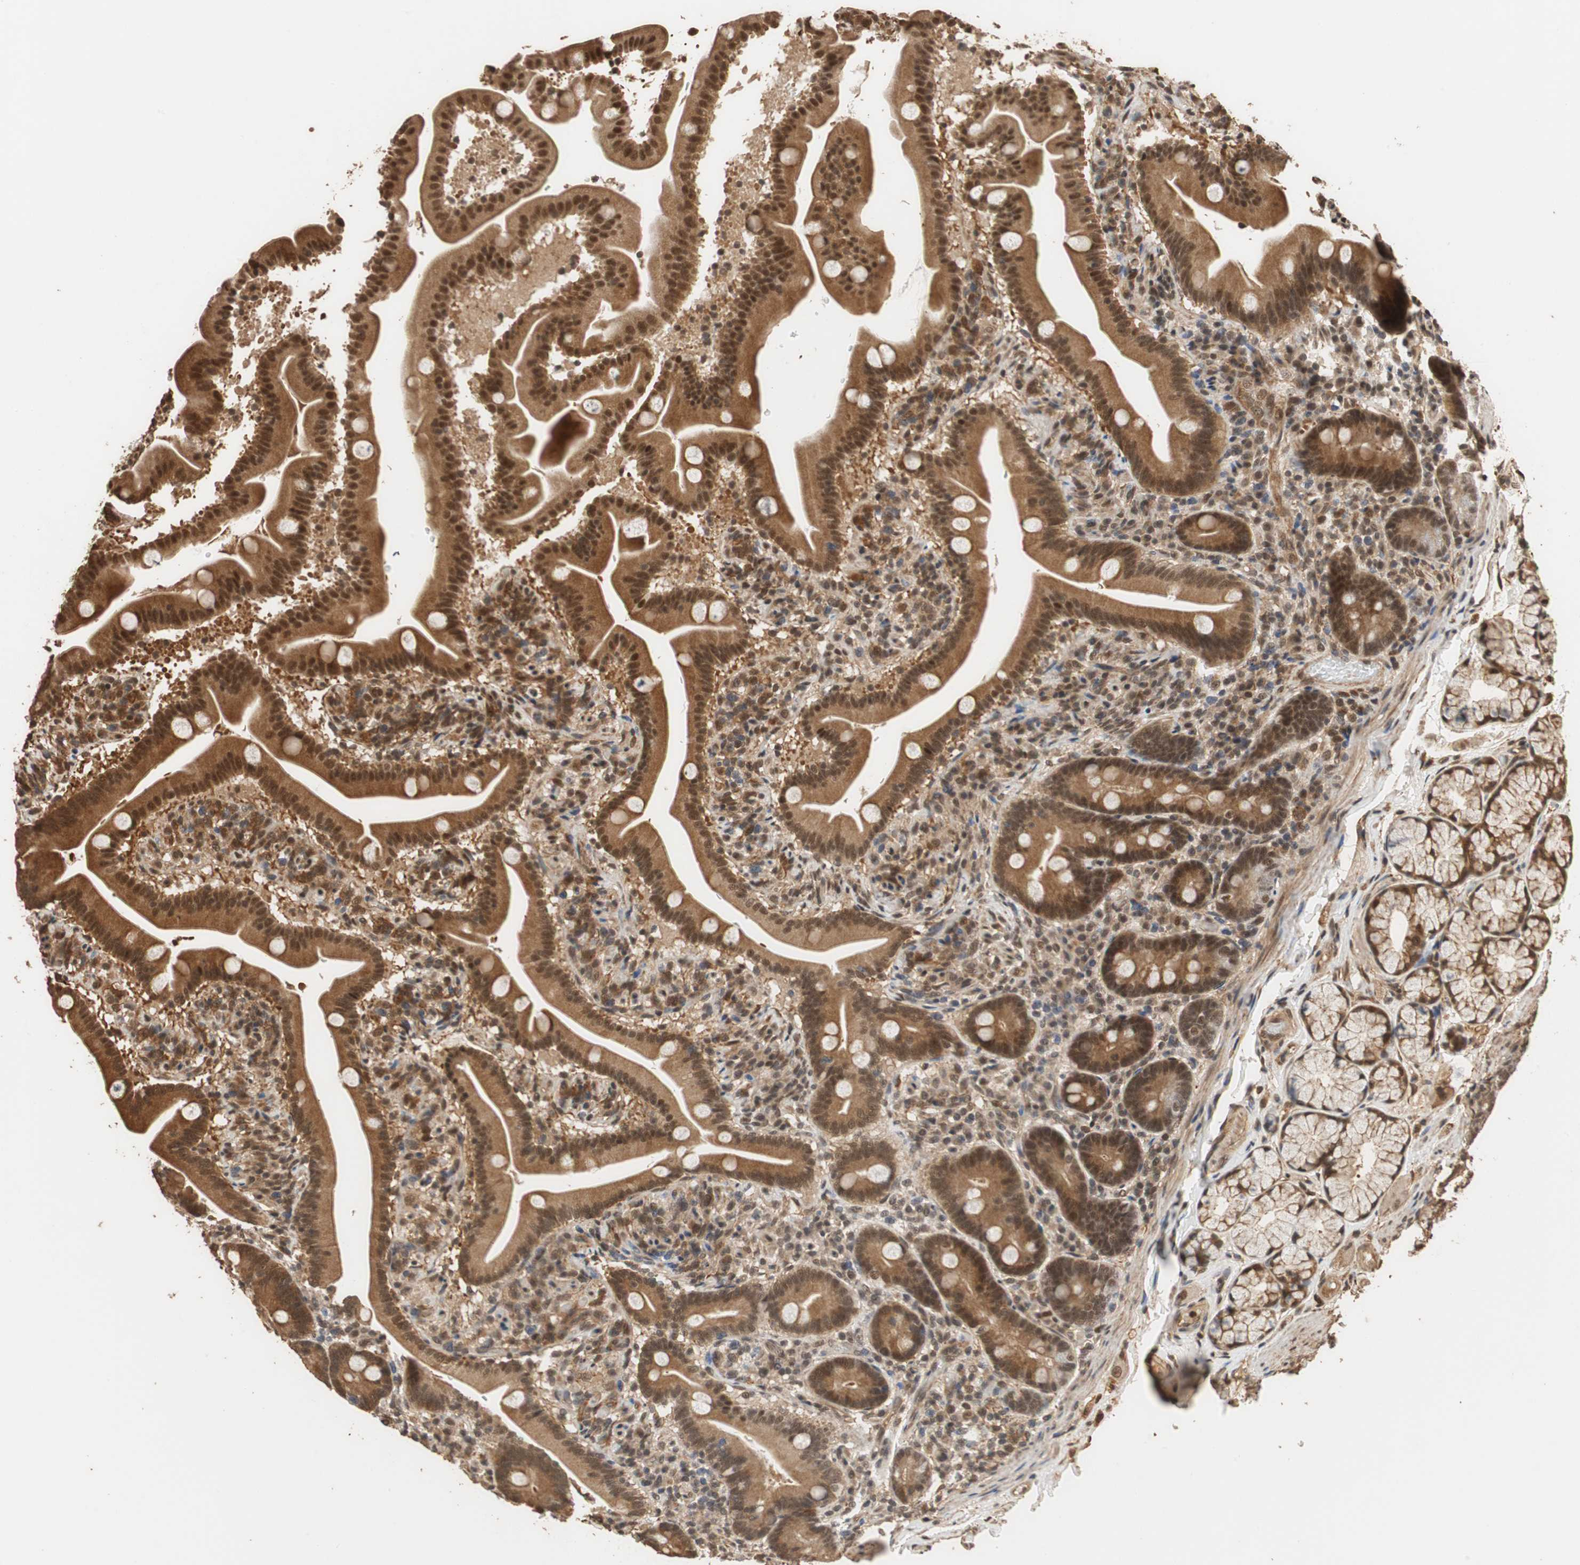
{"staining": {"intensity": "strong", "quantity": ">75%", "location": "cytoplasmic/membranous,nuclear"}, "tissue": "duodenum", "cell_type": "Glandular cells", "image_type": "normal", "snomed": [{"axis": "morphology", "description": "Normal tissue, NOS"}, {"axis": "topography", "description": "Duodenum"}], "caption": "Immunohistochemistry photomicrograph of normal duodenum: duodenum stained using immunohistochemistry (IHC) shows high levels of strong protein expression localized specifically in the cytoplasmic/membranous,nuclear of glandular cells, appearing as a cytoplasmic/membranous,nuclear brown color.", "gene": "CDC5L", "patient": {"sex": "male", "age": 54}}